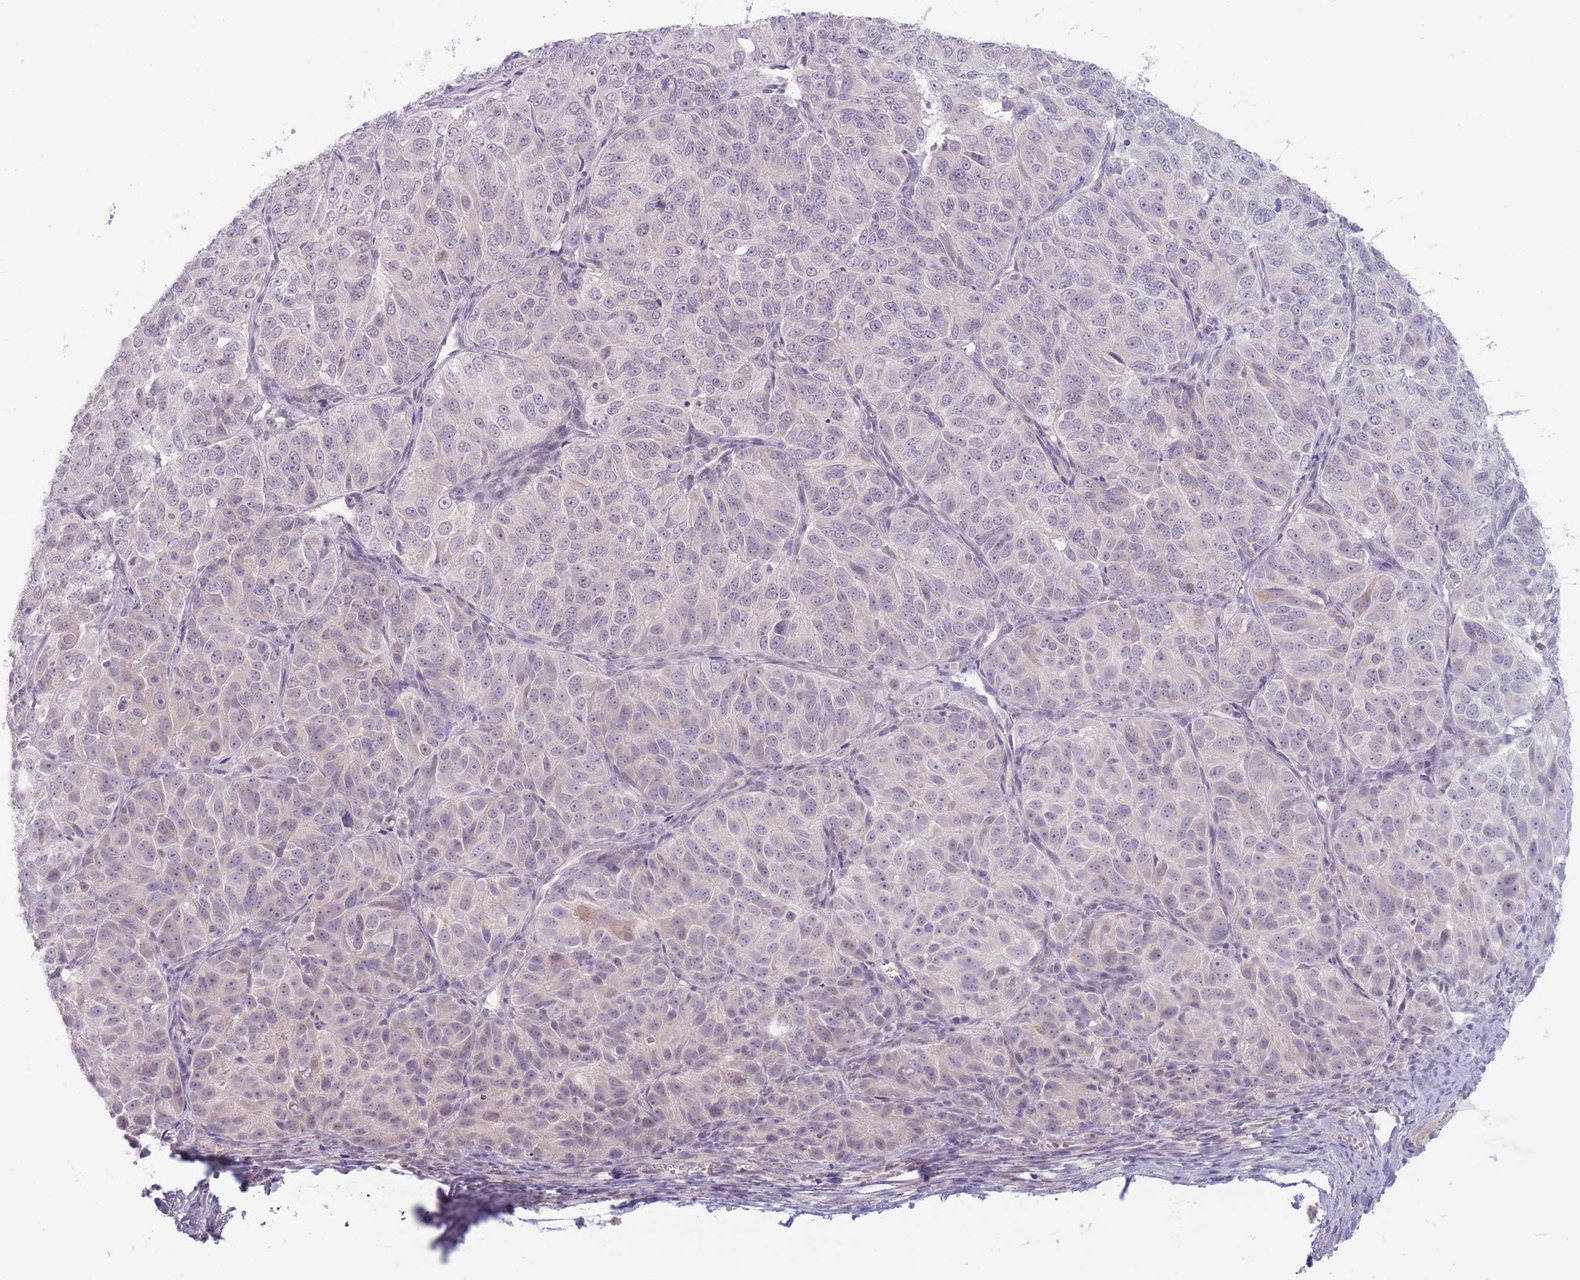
{"staining": {"intensity": "negative", "quantity": "none", "location": "none"}, "tissue": "ovarian cancer", "cell_type": "Tumor cells", "image_type": "cancer", "snomed": [{"axis": "morphology", "description": "Carcinoma, endometroid"}, {"axis": "topography", "description": "Ovary"}], "caption": "High magnification brightfield microscopy of ovarian cancer (endometroid carcinoma) stained with DAB (brown) and counterstained with hematoxylin (blue): tumor cells show no significant expression.", "gene": "FBXO46", "patient": {"sex": "female", "age": 51}}